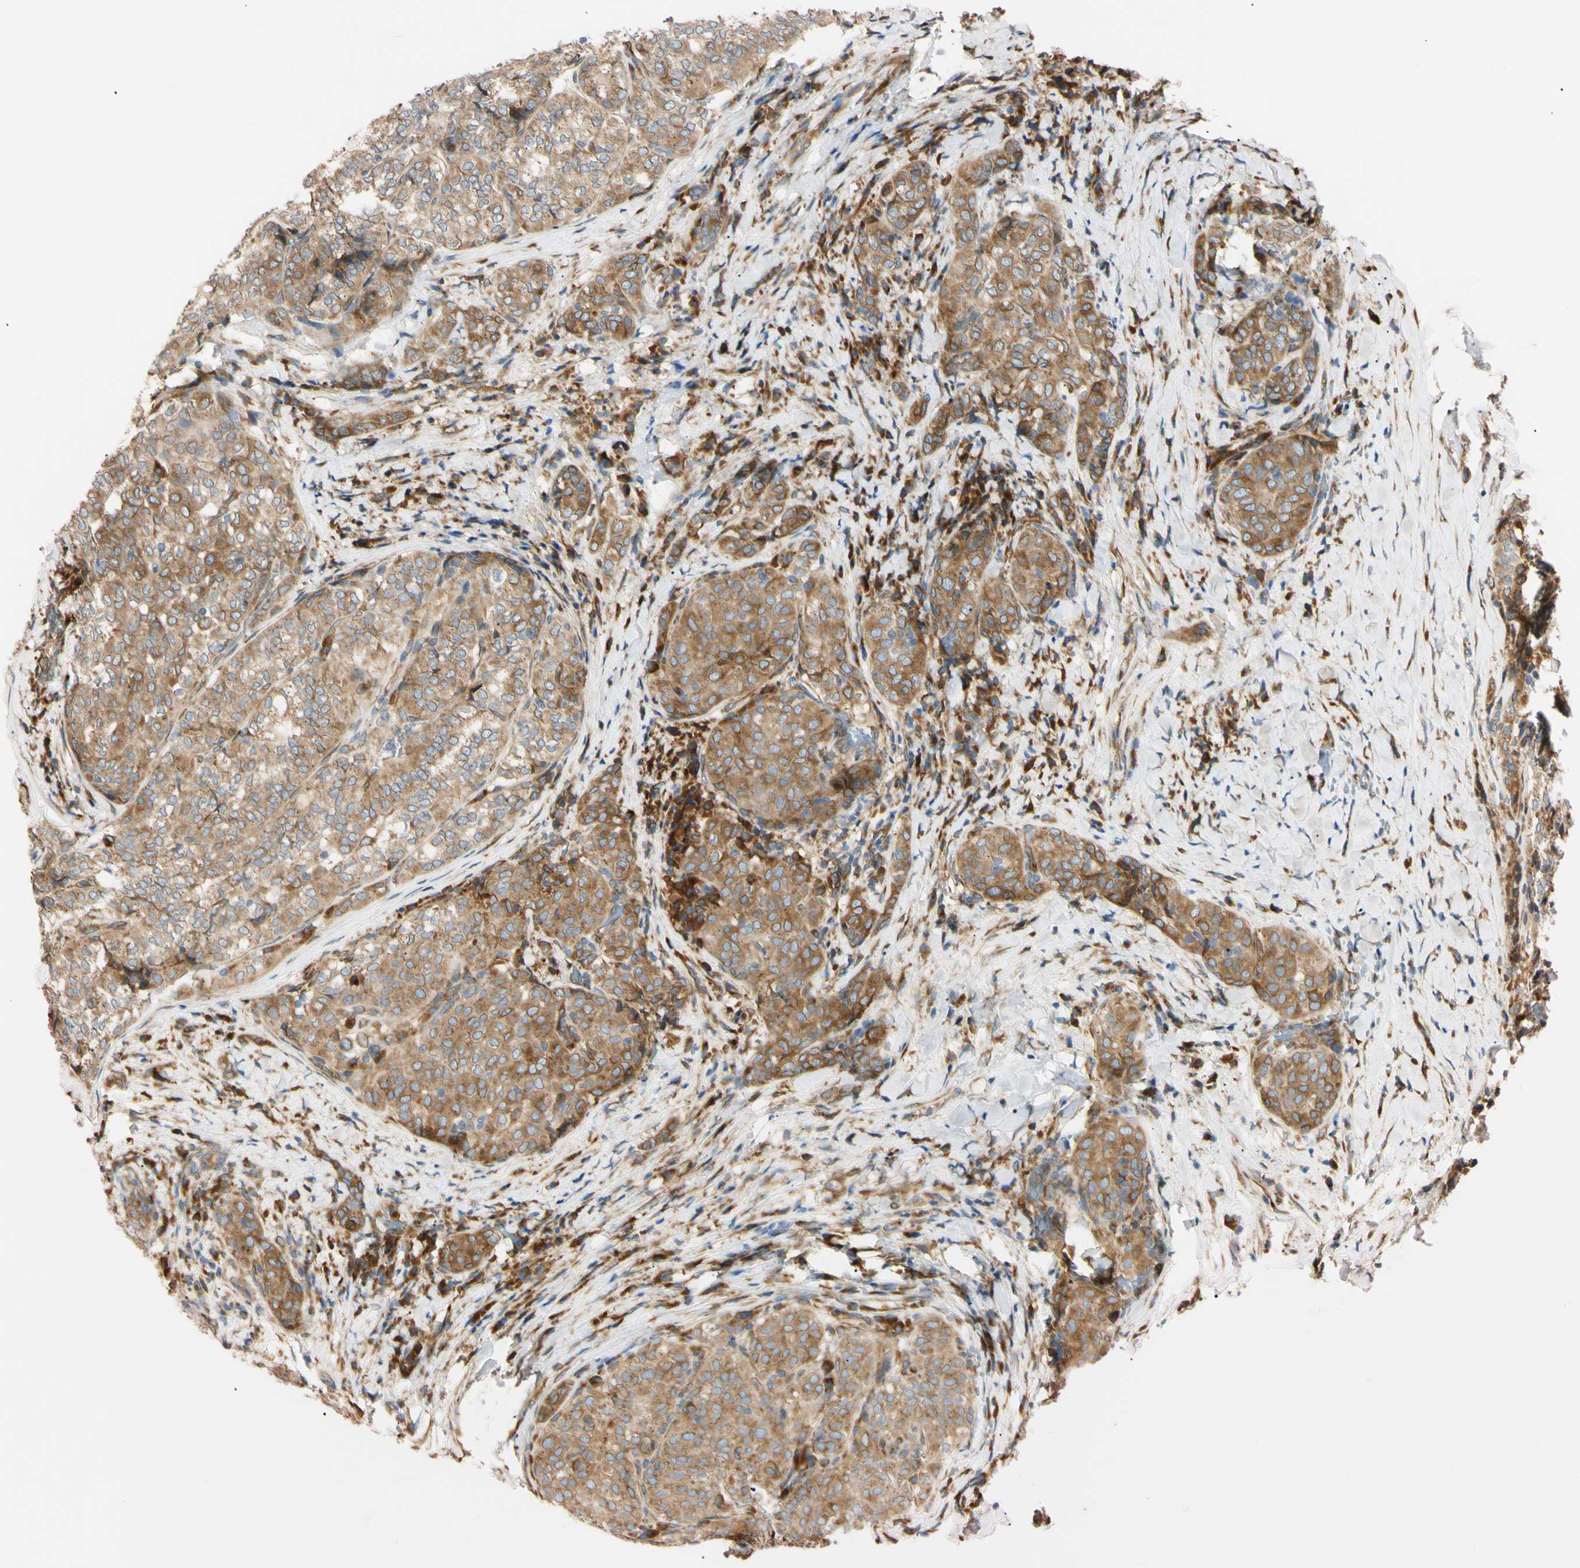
{"staining": {"intensity": "moderate", "quantity": ">75%", "location": "cytoplasmic/membranous"}, "tissue": "thyroid cancer", "cell_type": "Tumor cells", "image_type": "cancer", "snomed": [{"axis": "morphology", "description": "Normal tissue, NOS"}, {"axis": "morphology", "description": "Papillary adenocarcinoma, NOS"}, {"axis": "topography", "description": "Thyroid gland"}], "caption": "Thyroid cancer (papillary adenocarcinoma) tissue displays moderate cytoplasmic/membranous staining in about >75% of tumor cells, visualized by immunohistochemistry. The staining is performed using DAB (3,3'-diaminobenzidine) brown chromogen to label protein expression. The nuclei are counter-stained blue using hematoxylin.", "gene": "IER3IP1", "patient": {"sex": "female", "age": 30}}